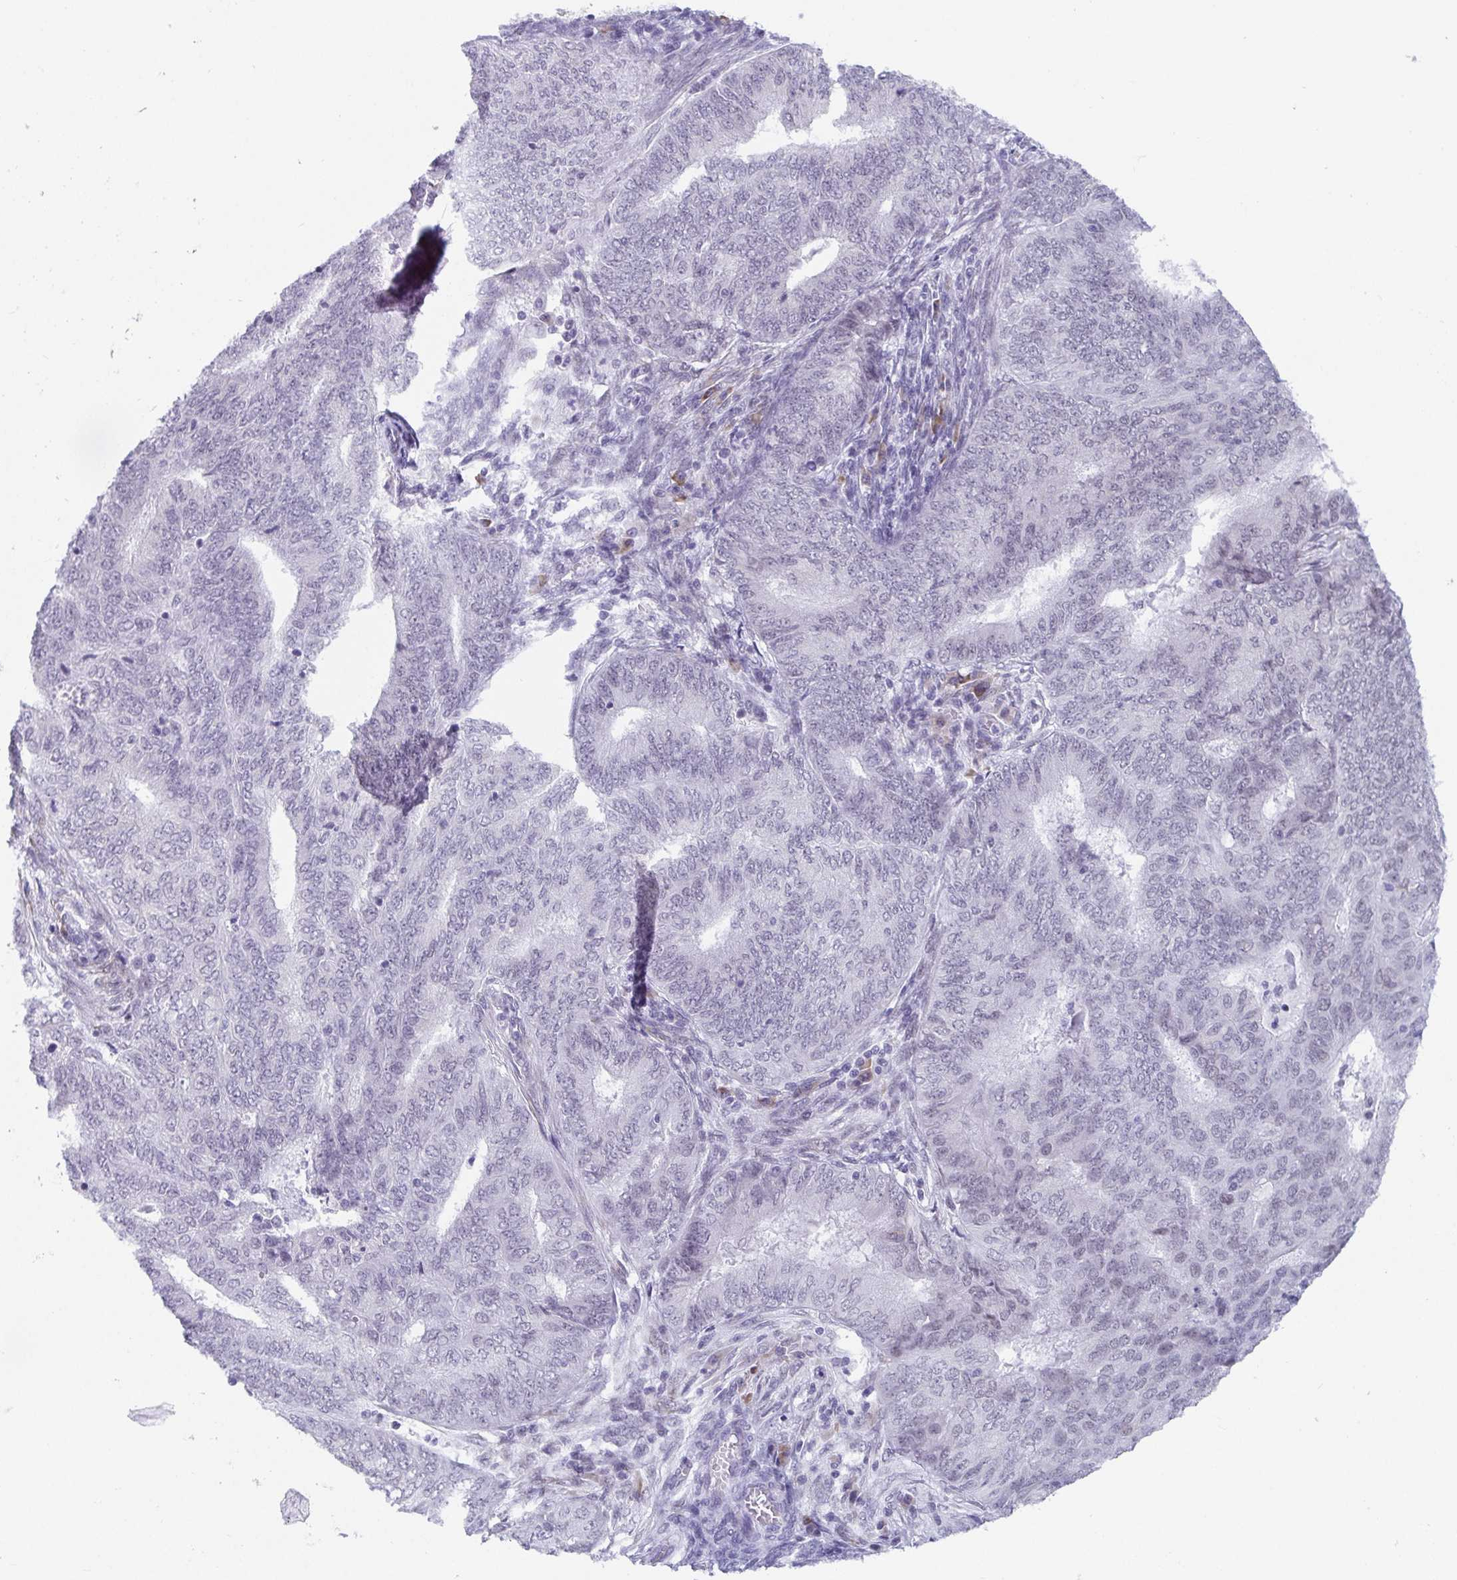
{"staining": {"intensity": "negative", "quantity": "none", "location": "none"}, "tissue": "endometrial cancer", "cell_type": "Tumor cells", "image_type": "cancer", "snomed": [{"axis": "morphology", "description": "Adenocarcinoma, NOS"}, {"axis": "topography", "description": "Endometrium"}], "caption": "Endometrial cancer (adenocarcinoma) was stained to show a protein in brown. There is no significant staining in tumor cells.", "gene": "WDR72", "patient": {"sex": "female", "age": 62}}